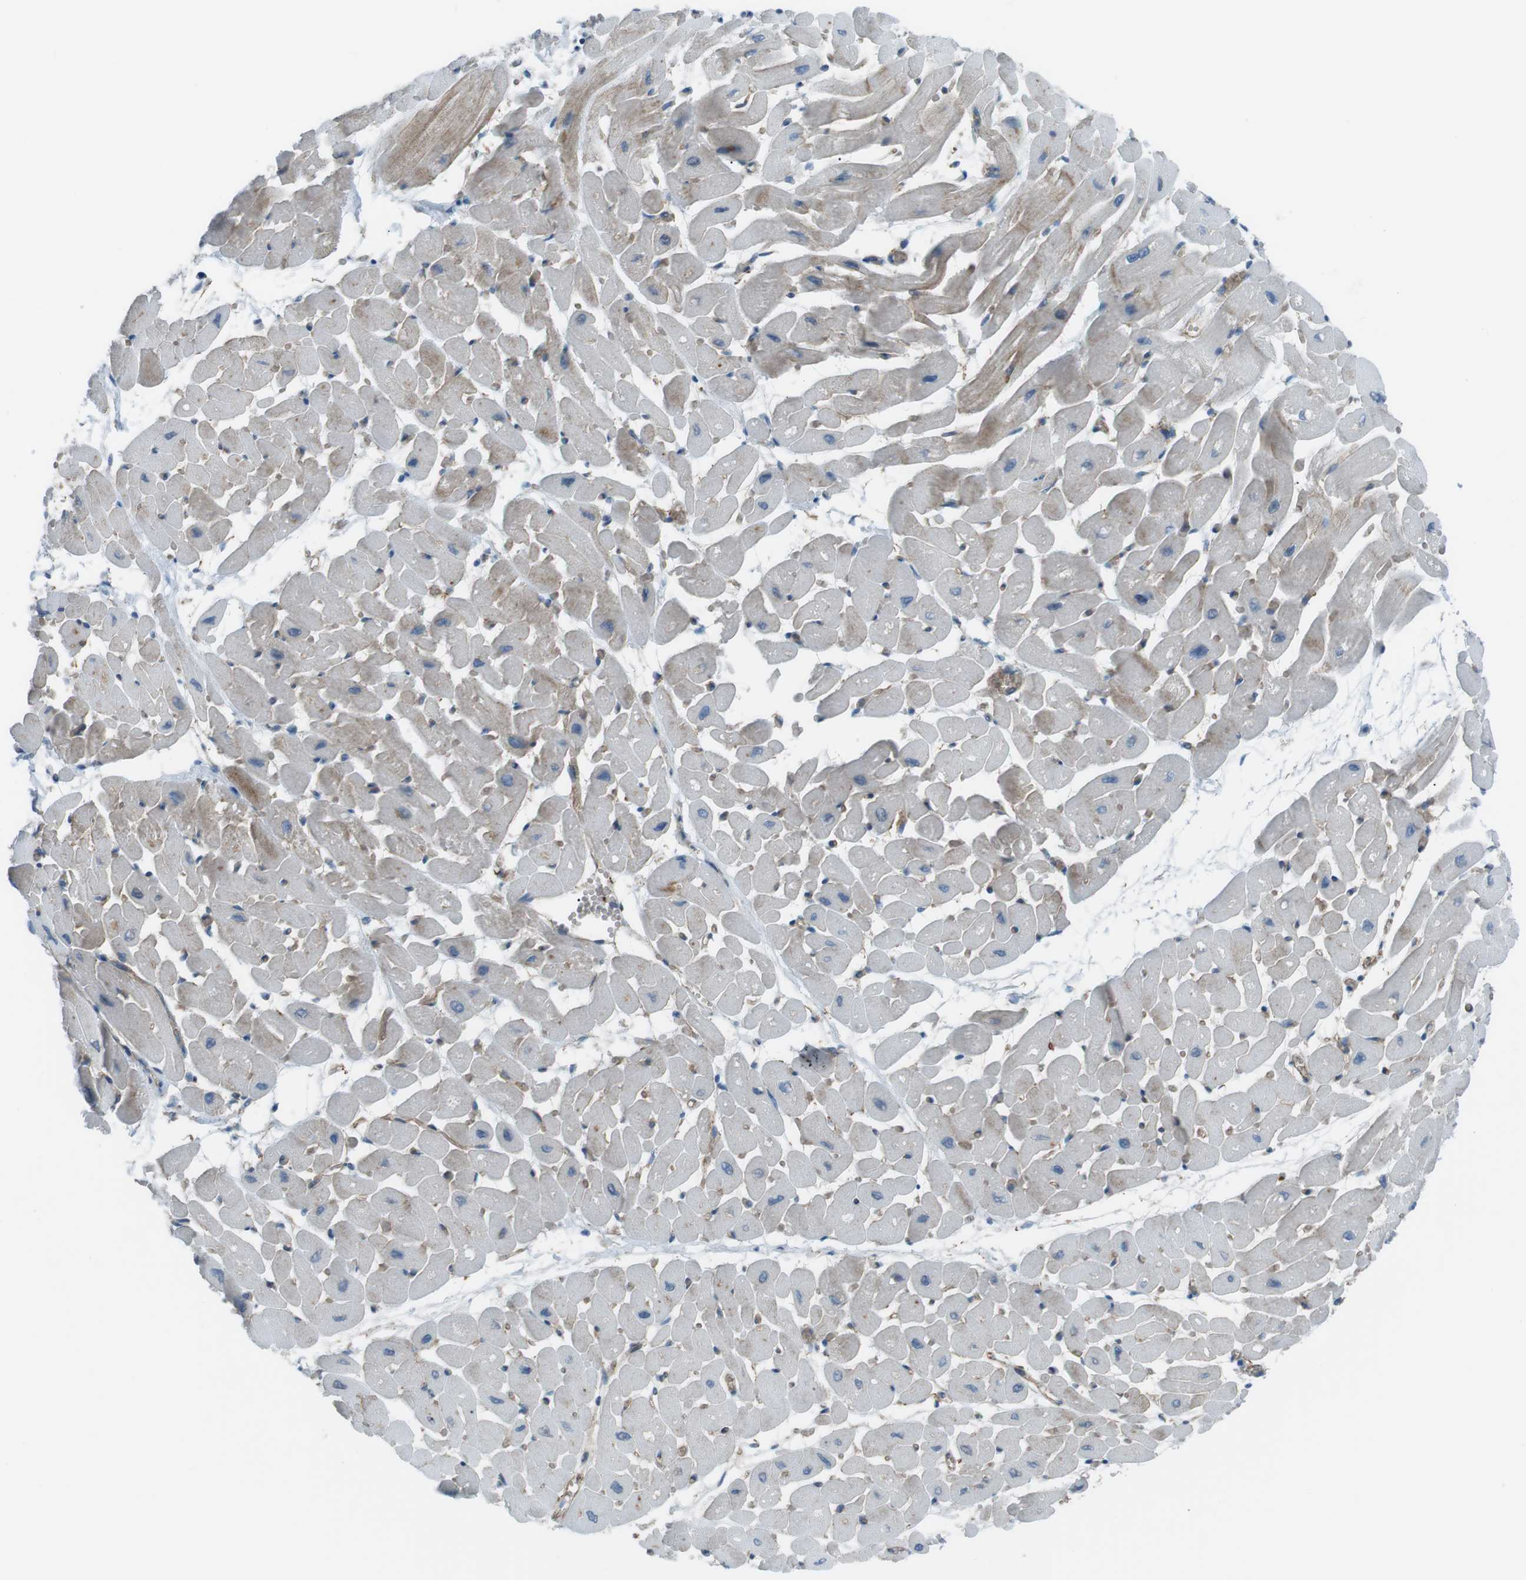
{"staining": {"intensity": "moderate", "quantity": "25%-75%", "location": "cytoplasmic/membranous"}, "tissue": "heart muscle", "cell_type": "Cardiomyocytes", "image_type": "normal", "snomed": [{"axis": "morphology", "description": "Normal tissue, NOS"}, {"axis": "topography", "description": "Heart"}], "caption": "The immunohistochemical stain labels moderate cytoplasmic/membranous staining in cardiomyocytes of benign heart muscle. (DAB (3,3'-diaminobenzidine) = brown stain, brightfield microscopy at high magnification).", "gene": "SPTA1", "patient": {"sex": "male", "age": 45}}